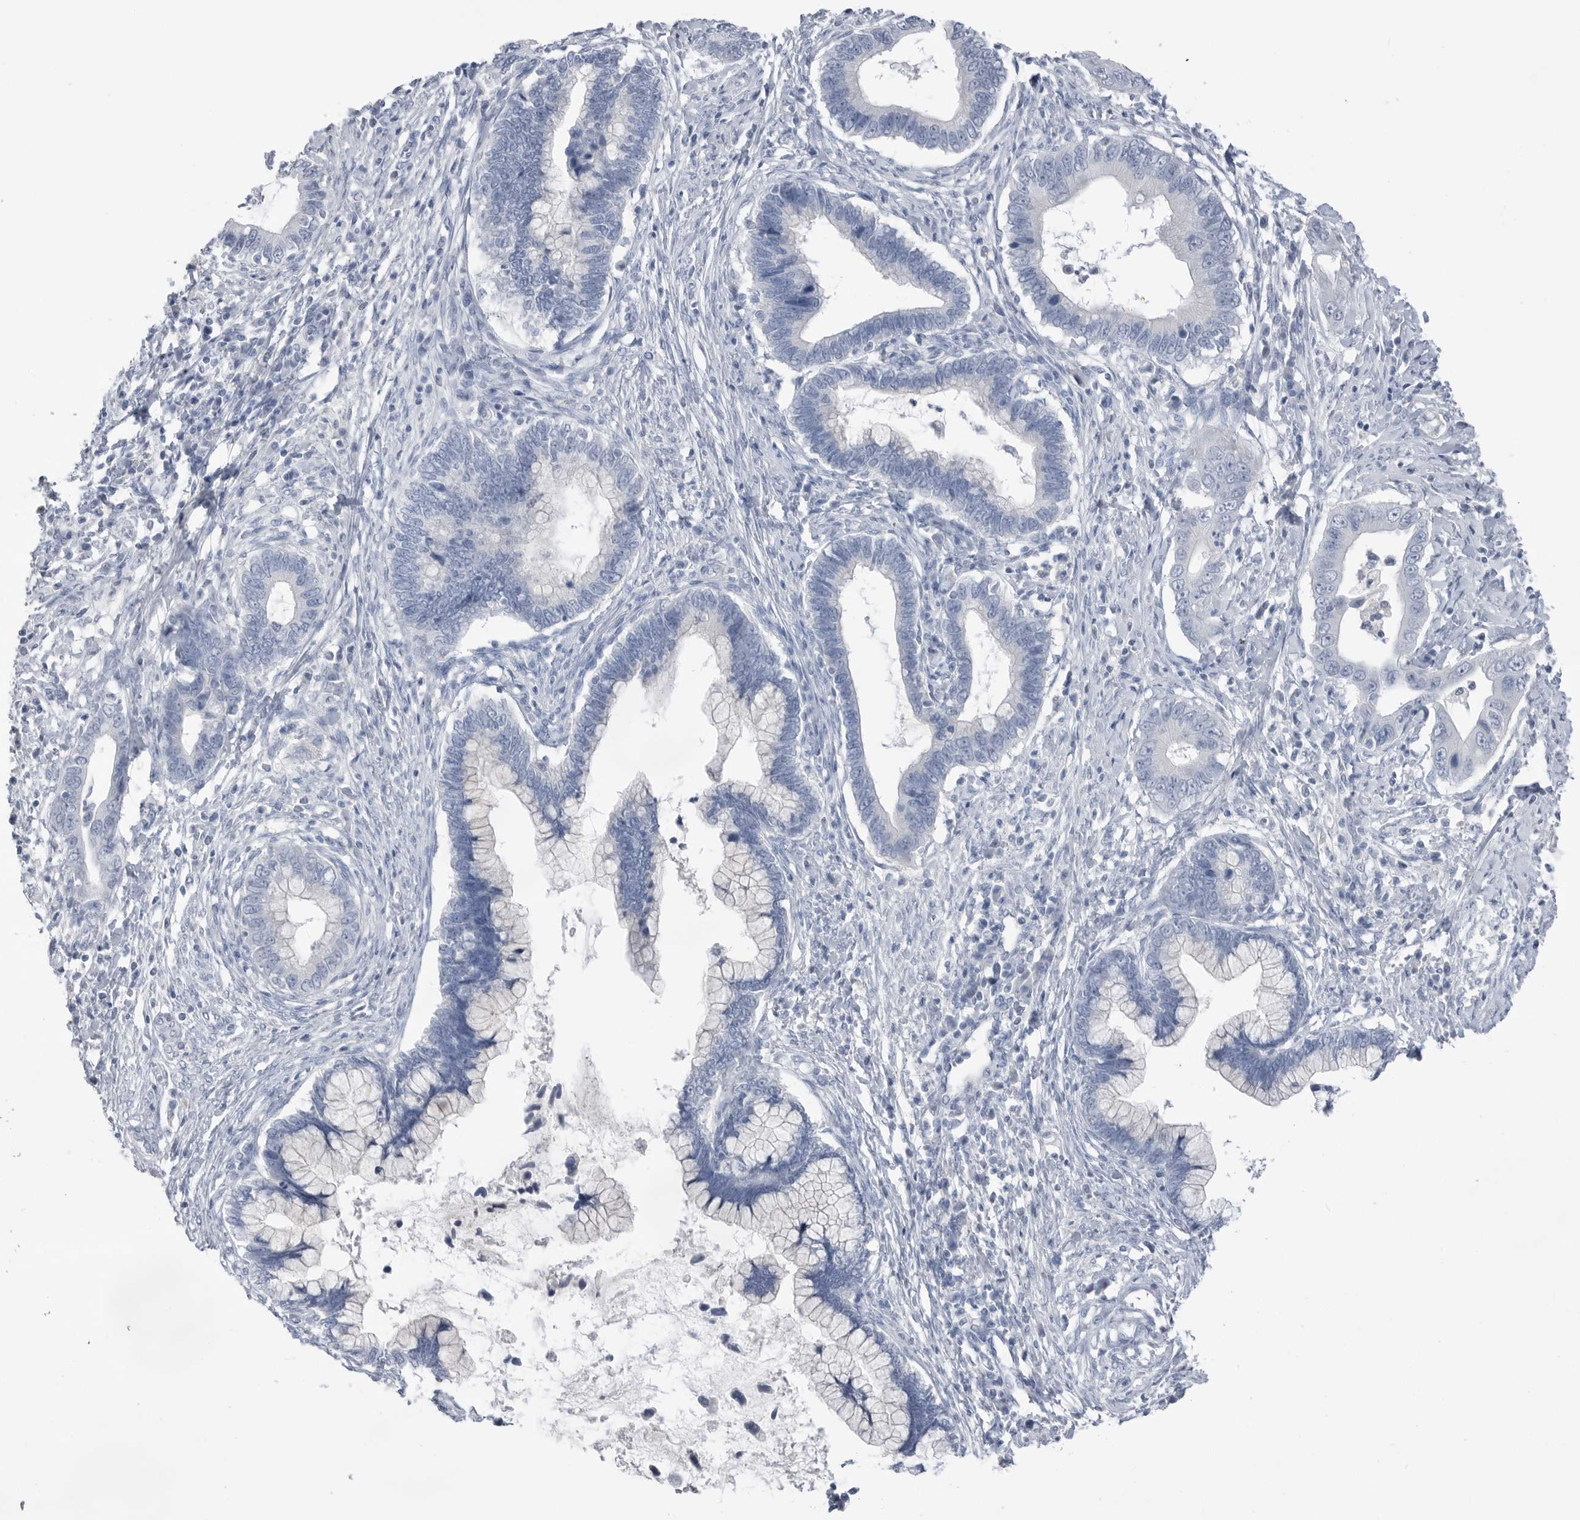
{"staining": {"intensity": "negative", "quantity": "none", "location": "none"}, "tissue": "cervical cancer", "cell_type": "Tumor cells", "image_type": "cancer", "snomed": [{"axis": "morphology", "description": "Adenocarcinoma, NOS"}, {"axis": "topography", "description": "Cervix"}], "caption": "Human cervical cancer (adenocarcinoma) stained for a protein using immunohistochemistry displays no positivity in tumor cells.", "gene": "ABHD12", "patient": {"sex": "female", "age": 44}}